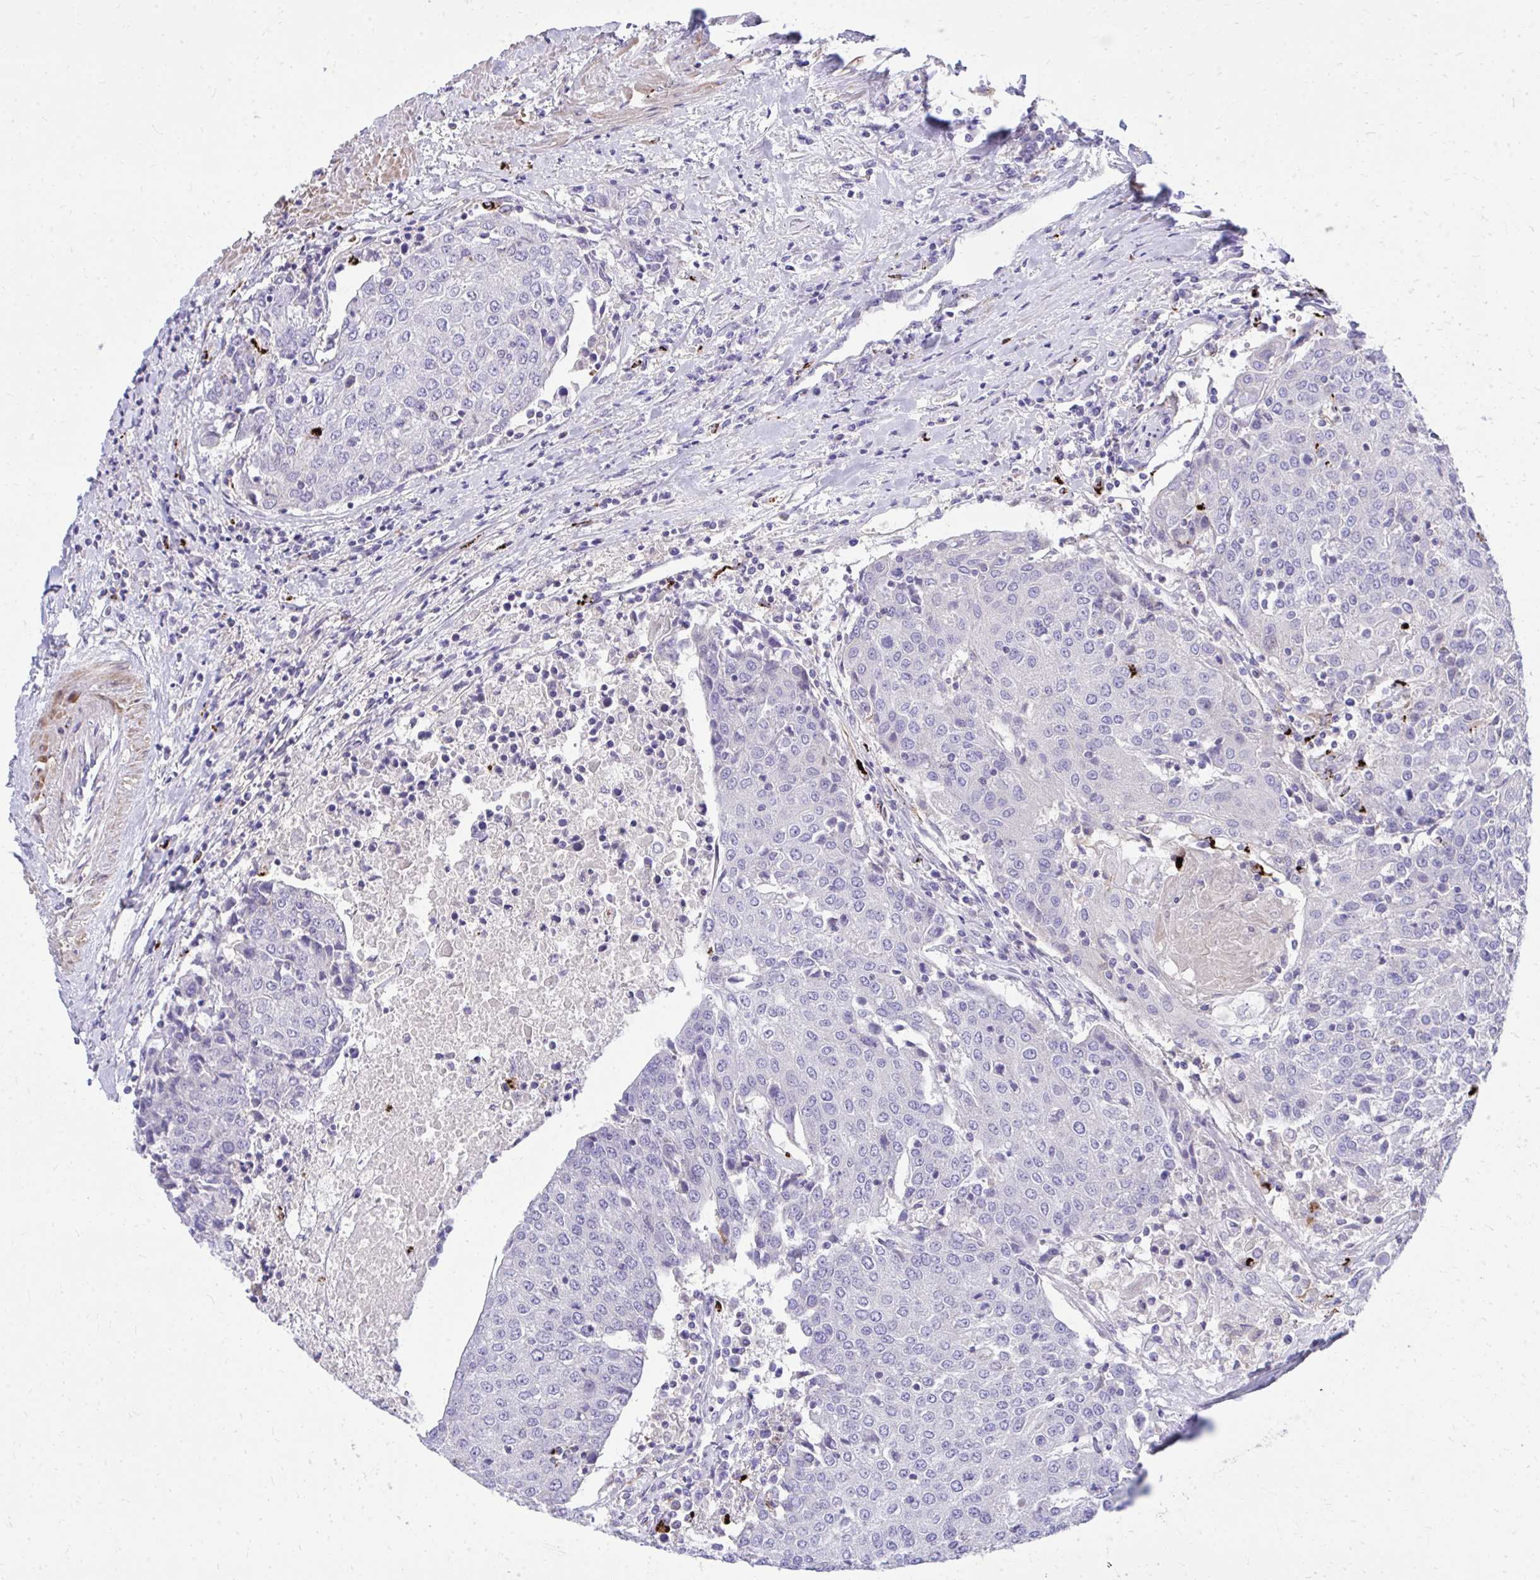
{"staining": {"intensity": "negative", "quantity": "none", "location": "none"}, "tissue": "urothelial cancer", "cell_type": "Tumor cells", "image_type": "cancer", "snomed": [{"axis": "morphology", "description": "Urothelial carcinoma, High grade"}, {"axis": "topography", "description": "Urinary bladder"}], "caption": "Human urothelial cancer stained for a protein using immunohistochemistry demonstrates no staining in tumor cells.", "gene": "TP53I11", "patient": {"sex": "female", "age": 85}}